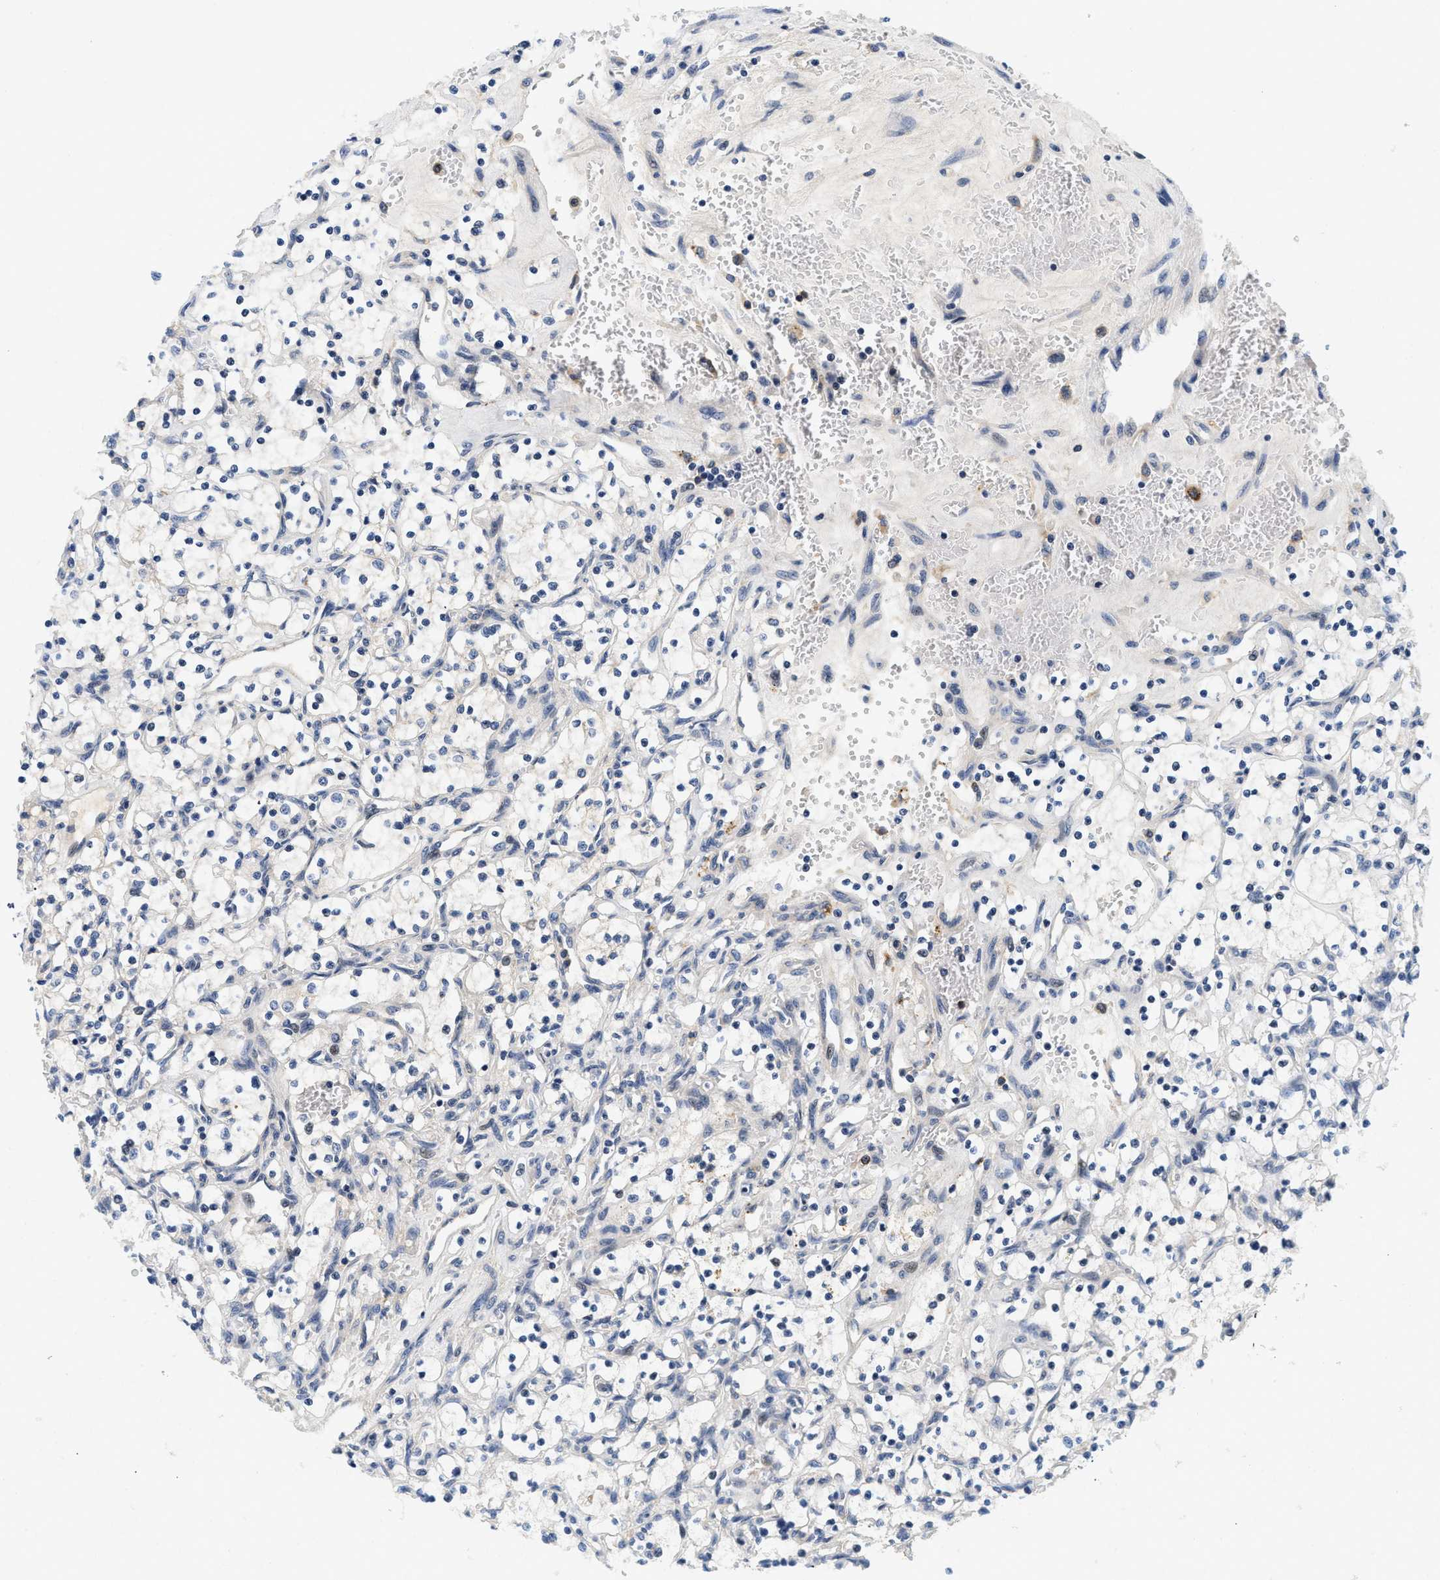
{"staining": {"intensity": "negative", "quantity": "none", "location": "none"}, "tissue": "renal cancer", "cell_type": "Tumor cells", "image_type": "cancer", "snomed": [{"axis": "morphology", "description": "Adenocarcinoma, NOS"}, {"axis": "topography", "description": "Kidney"}], "caption": "Human renal cancer (adenocarcinoma) stained for a protein using IHC exhibits no positivity in tumor cells.", "gene": "PDP1", "patient": {"sex": "female", "age": 69}}